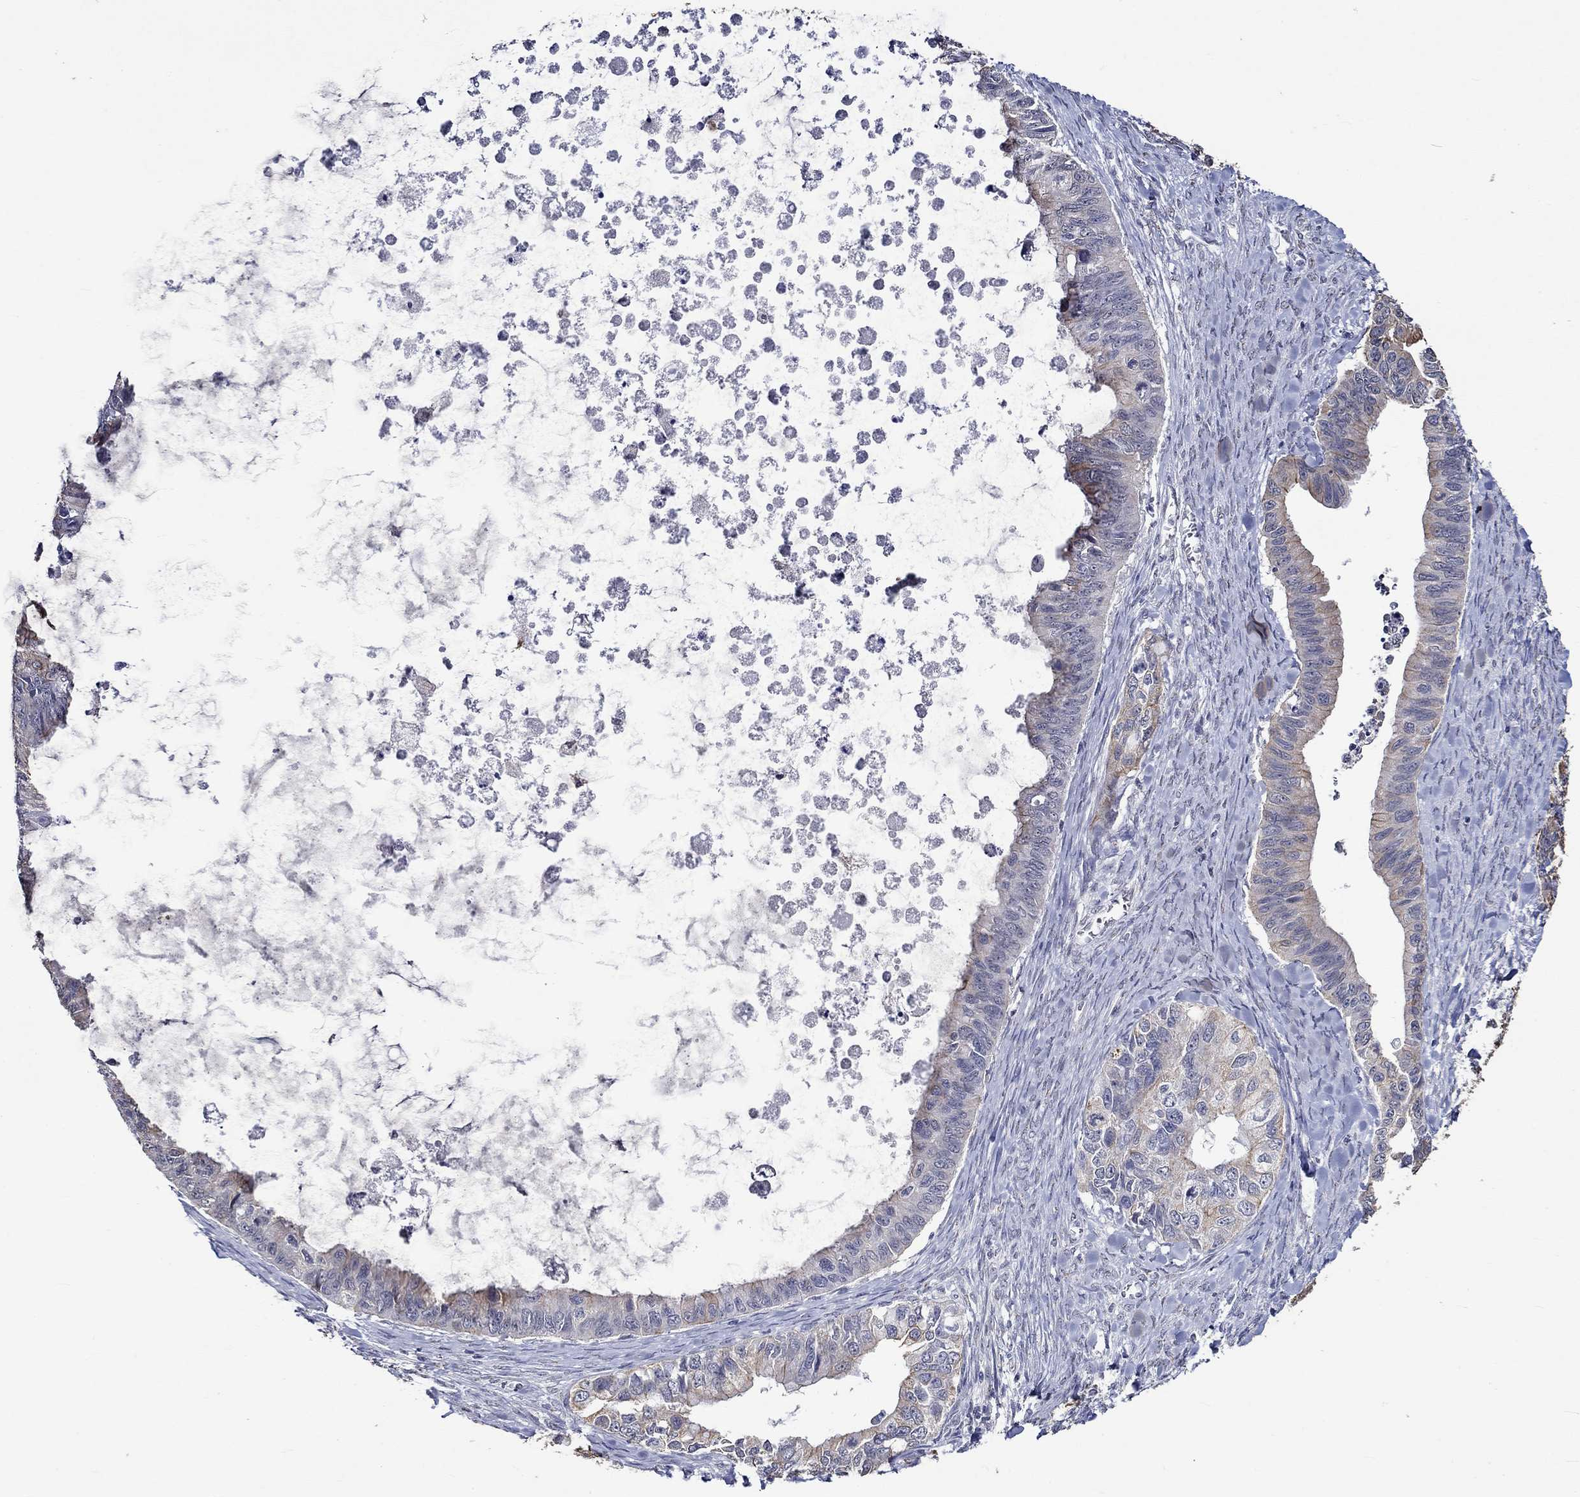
{"staining": {"intensity": "weak", "quantity": "<25%", "location": "cytoplasmic/membranous"}, "tissue": "ovarian cancer", "cell_type": "Tumor cells", "image_type": "cancer", "snomed": [{"axis": "morphology", "description": "Cystadenocarcinoma, mucinous, NOS"}, {"axis": "topography", "description": "Ovary"}], "caption": "An IHC micrograph of ovarian mucinous cystadenocarcinoma is shown. There is no staining in tumor cells of ovarian mucinous cystadenocarcinoma. (Immunohistochemistry, brightfield microscopy, high magnification).", "gene": "DDX3Y", "patient": {"sex": "female", "age": 76}}